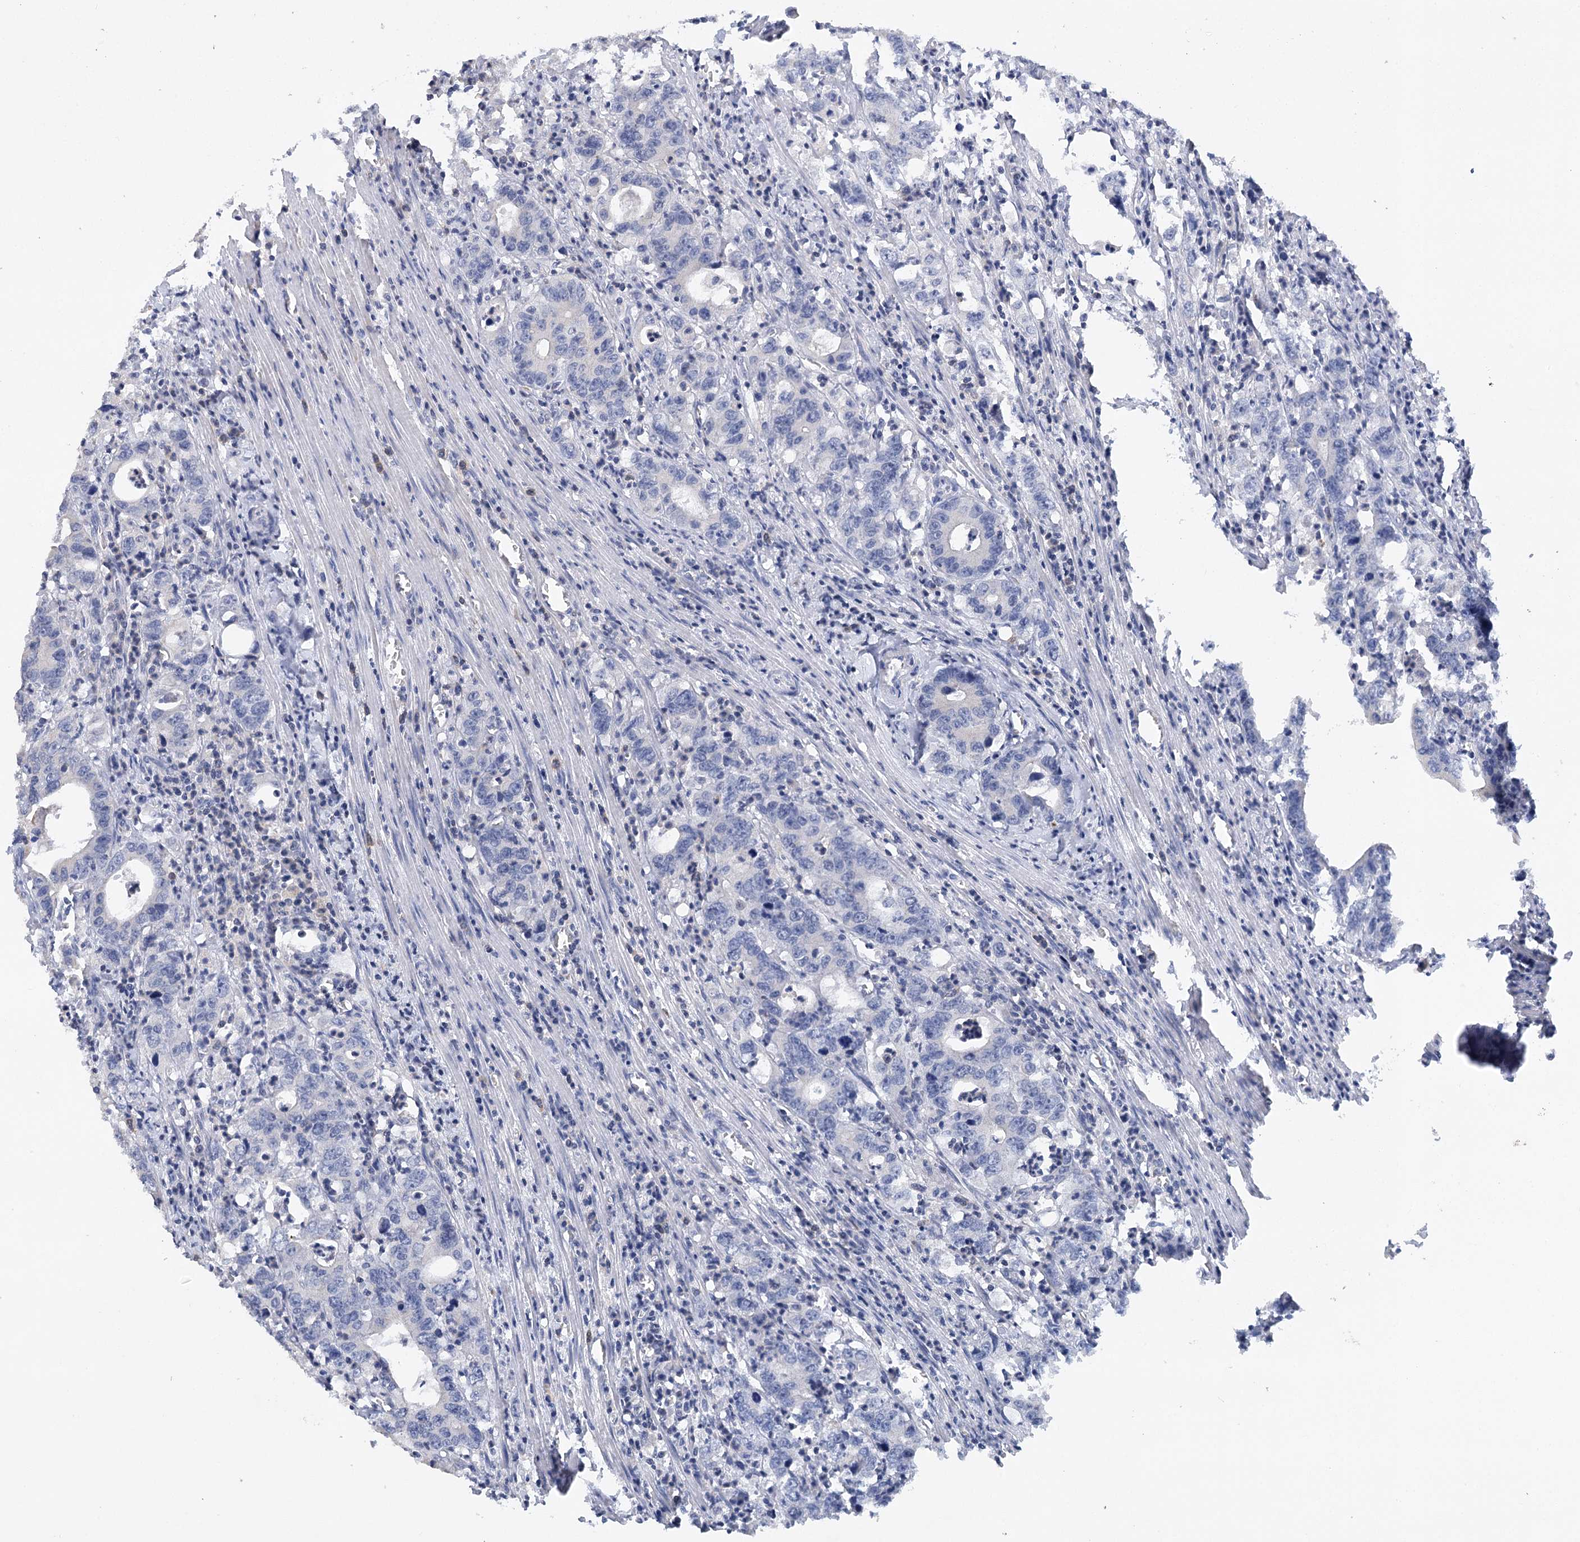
{"staining": {"intensity": "negative", "quantity": "none", "location": "none"}, "tissue": "colorectal cancer", "cell_type": "Tumor cells", "image_type": "cancer", "snomed": [{"axis": "morphology", "description": "Adenocarcinoma, NOS"}, {"axis": "topography", "description": "Colon"}], "caption": "The photomicrograph shows no significant expression in tumor cells of colorectal cancer (adenocarcinoma). Nuclei are stained in blue.", "gene": "TRAF3IP1", "patient": {"sex": "female", "age": 75}}